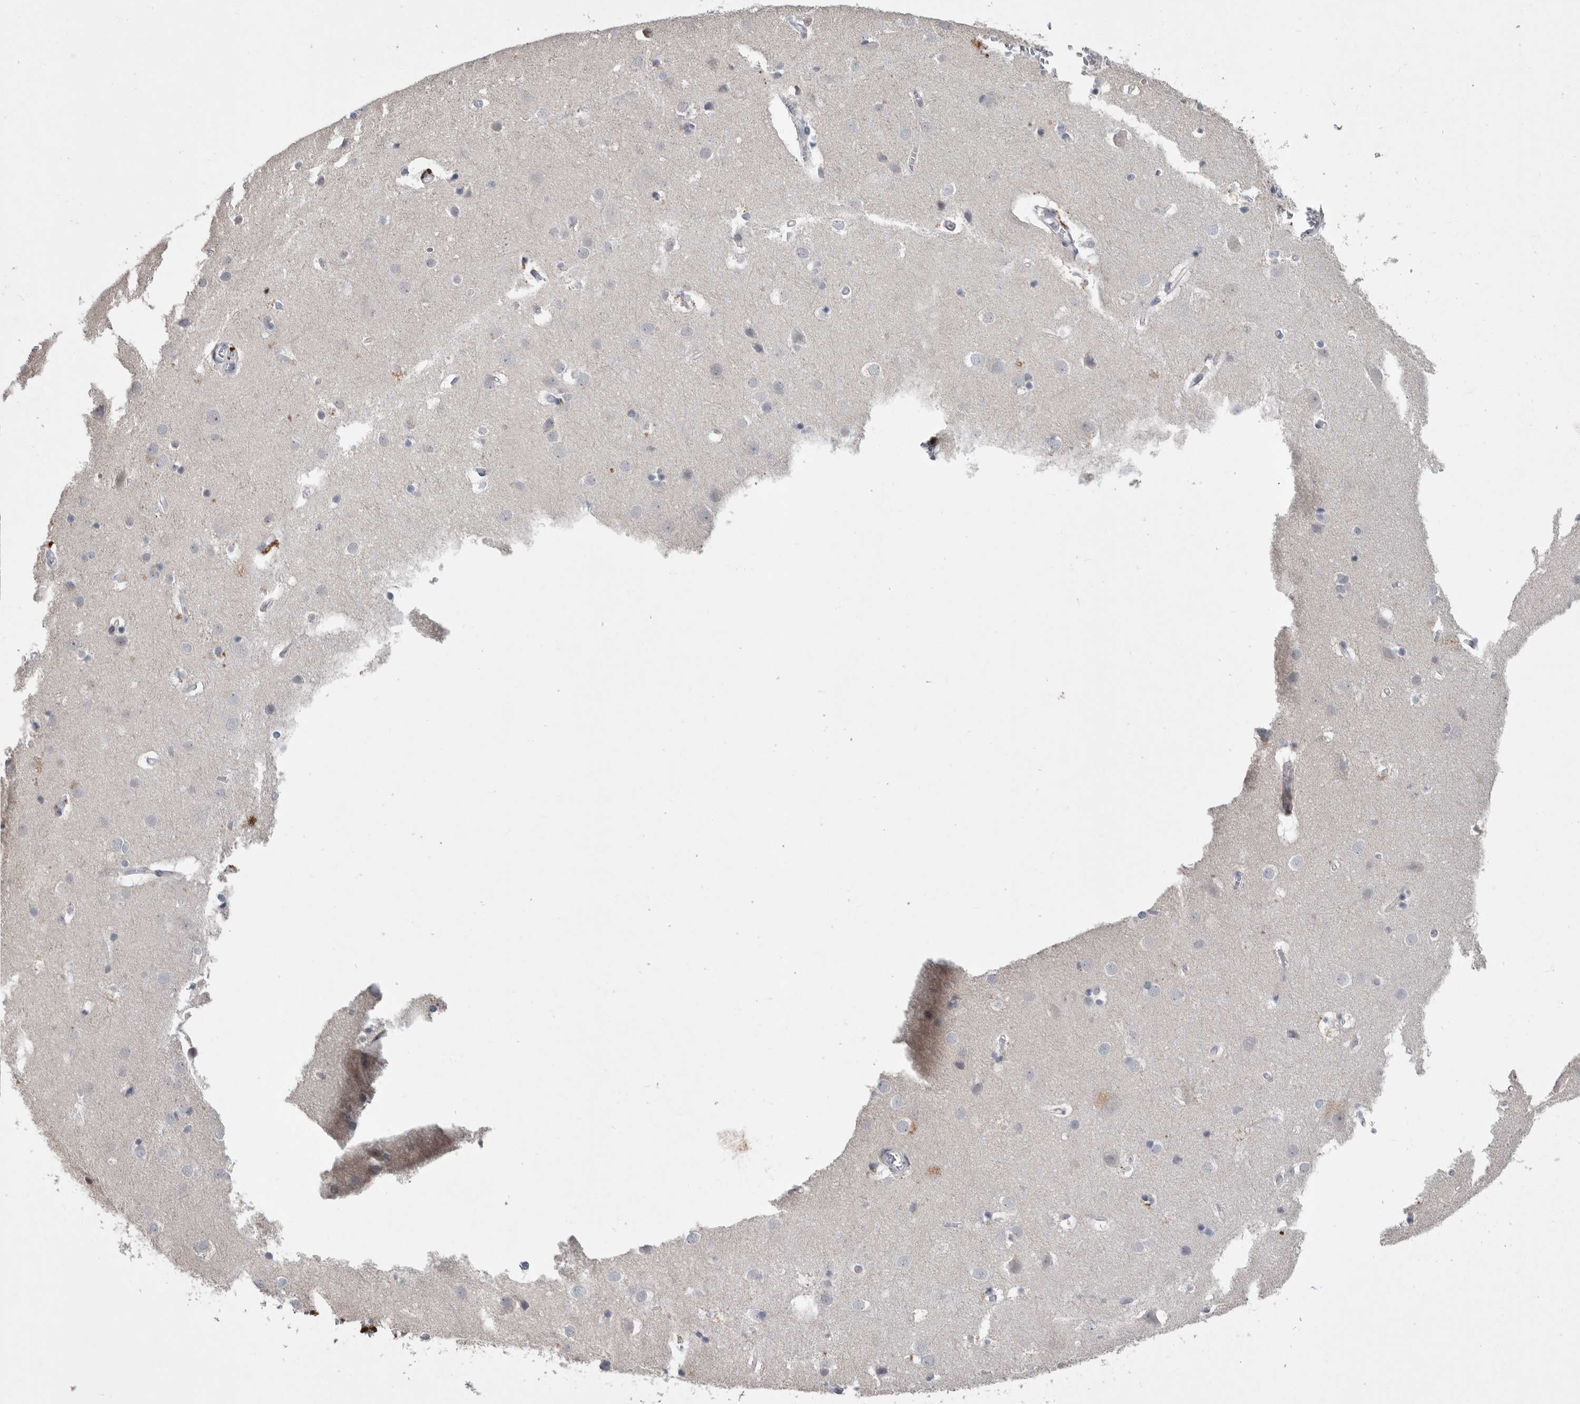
{"staining": {"intensity": "negative", "quantity": "none", "location": "none"}, "tissue": "cerebral cortex", "cell_type": "Endothelial cells", "image_type": "normal", "snomed": [{"axis": "morphology", "description": "Normal tissue, NOS"}, {"axis": "topography", "description": "Cerebral cortex"}], "caption": "Endothelial cells show no significant protein staining in normal cerebral cortex. (Immunohistochemistry, brightfield microscopy, high magnification).", "gene": "CRP", "patient": {"sex": "male", "age": 54}}